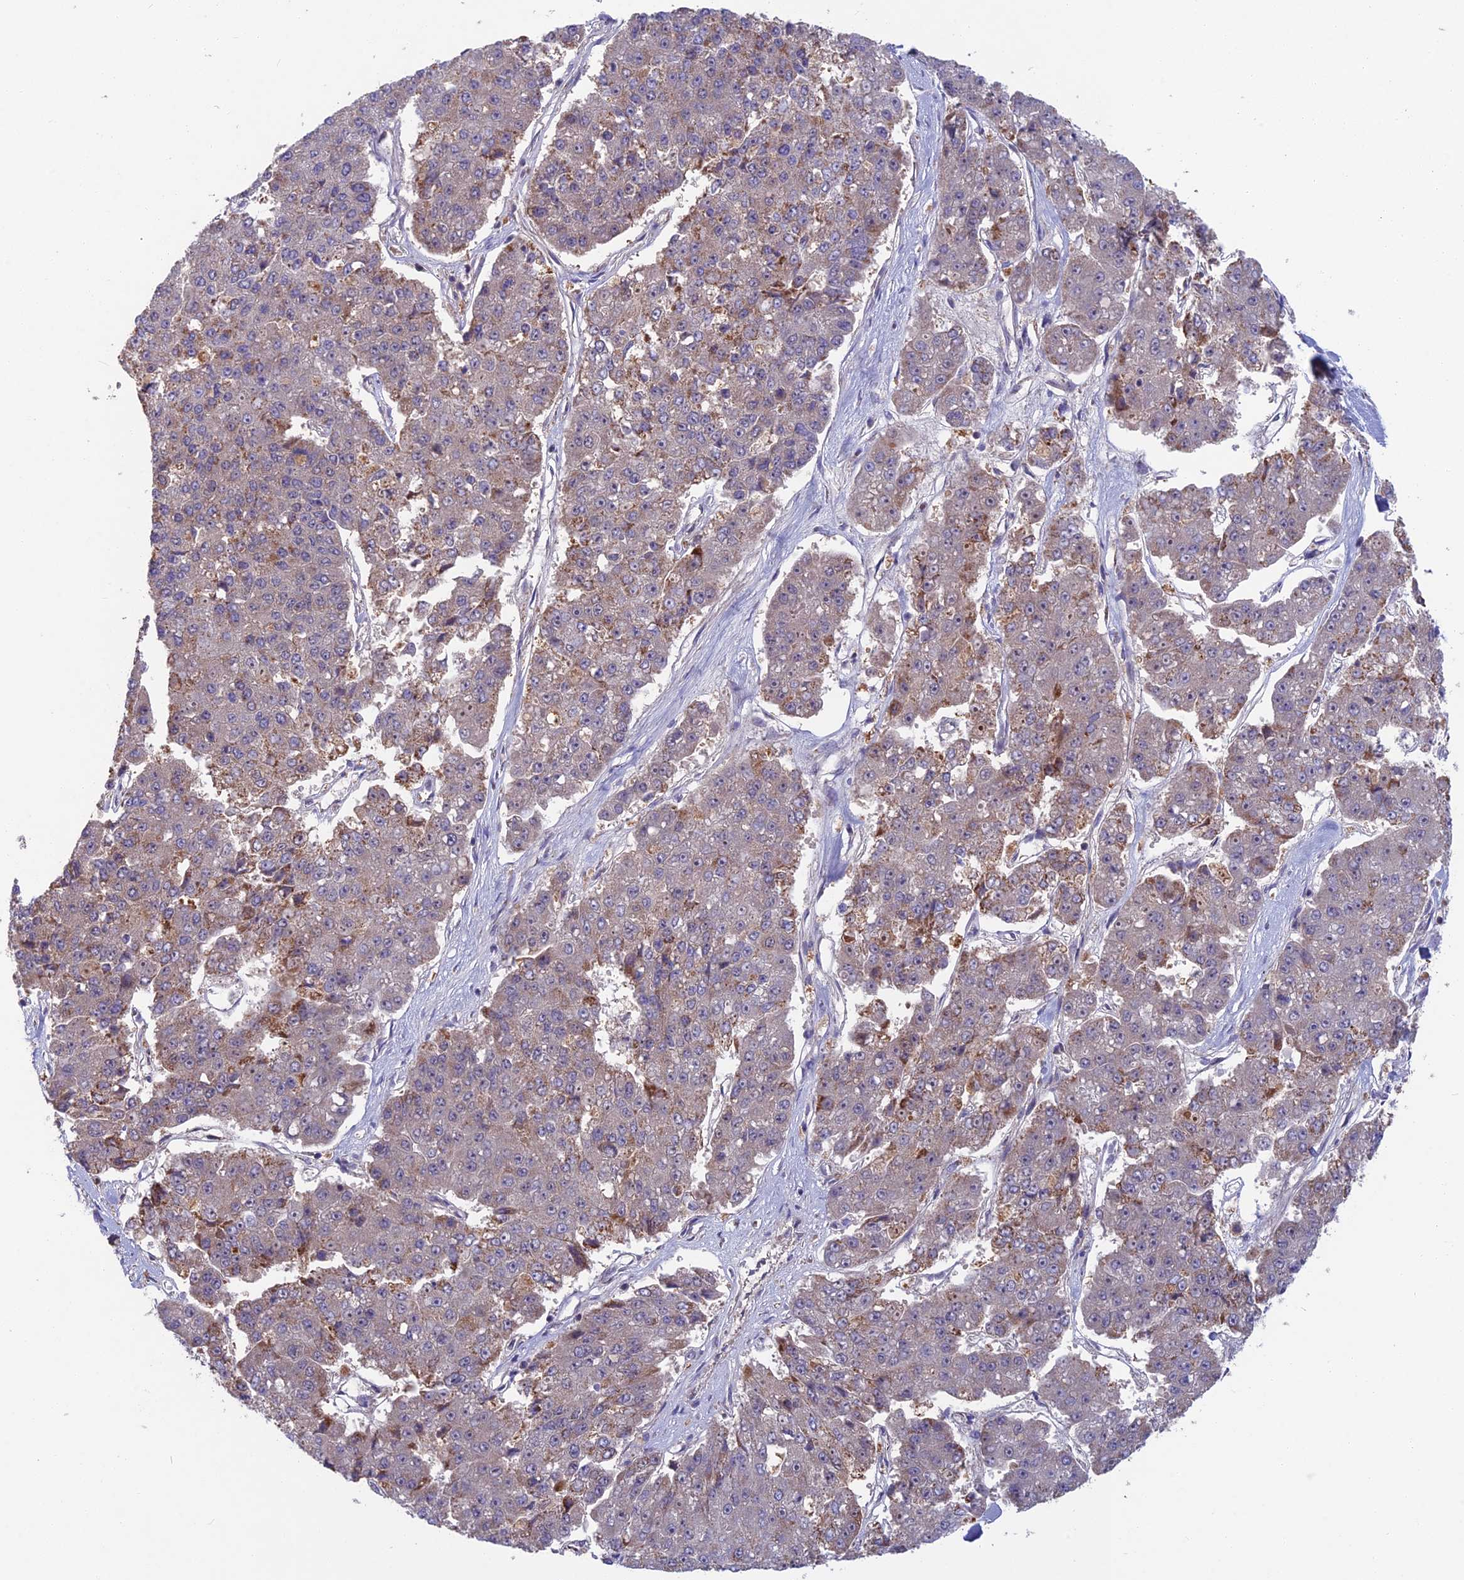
{"staining": {"intensity": "moderate", "quantity": "<25%", "location": "cytoplasmic/membranous"}, "tissue": "pancreatic cancer", "cell_type": "Tumor cells", "image_type": "cancer", "snomed": [{"axis": "morphology", "description": "Adenocarcinoma, NOS"}, {"axis": "topography", "description": "Pancreas"}], "caption": "An image showing moderate cytoplasmic/membranous expression in approximately <25% of tumor cells in pancreatic adenocarcinoma, as visualized by brown immunohistochemical staining.", "gene": "CS", "patient": {"sex": "male", "age": 50}}